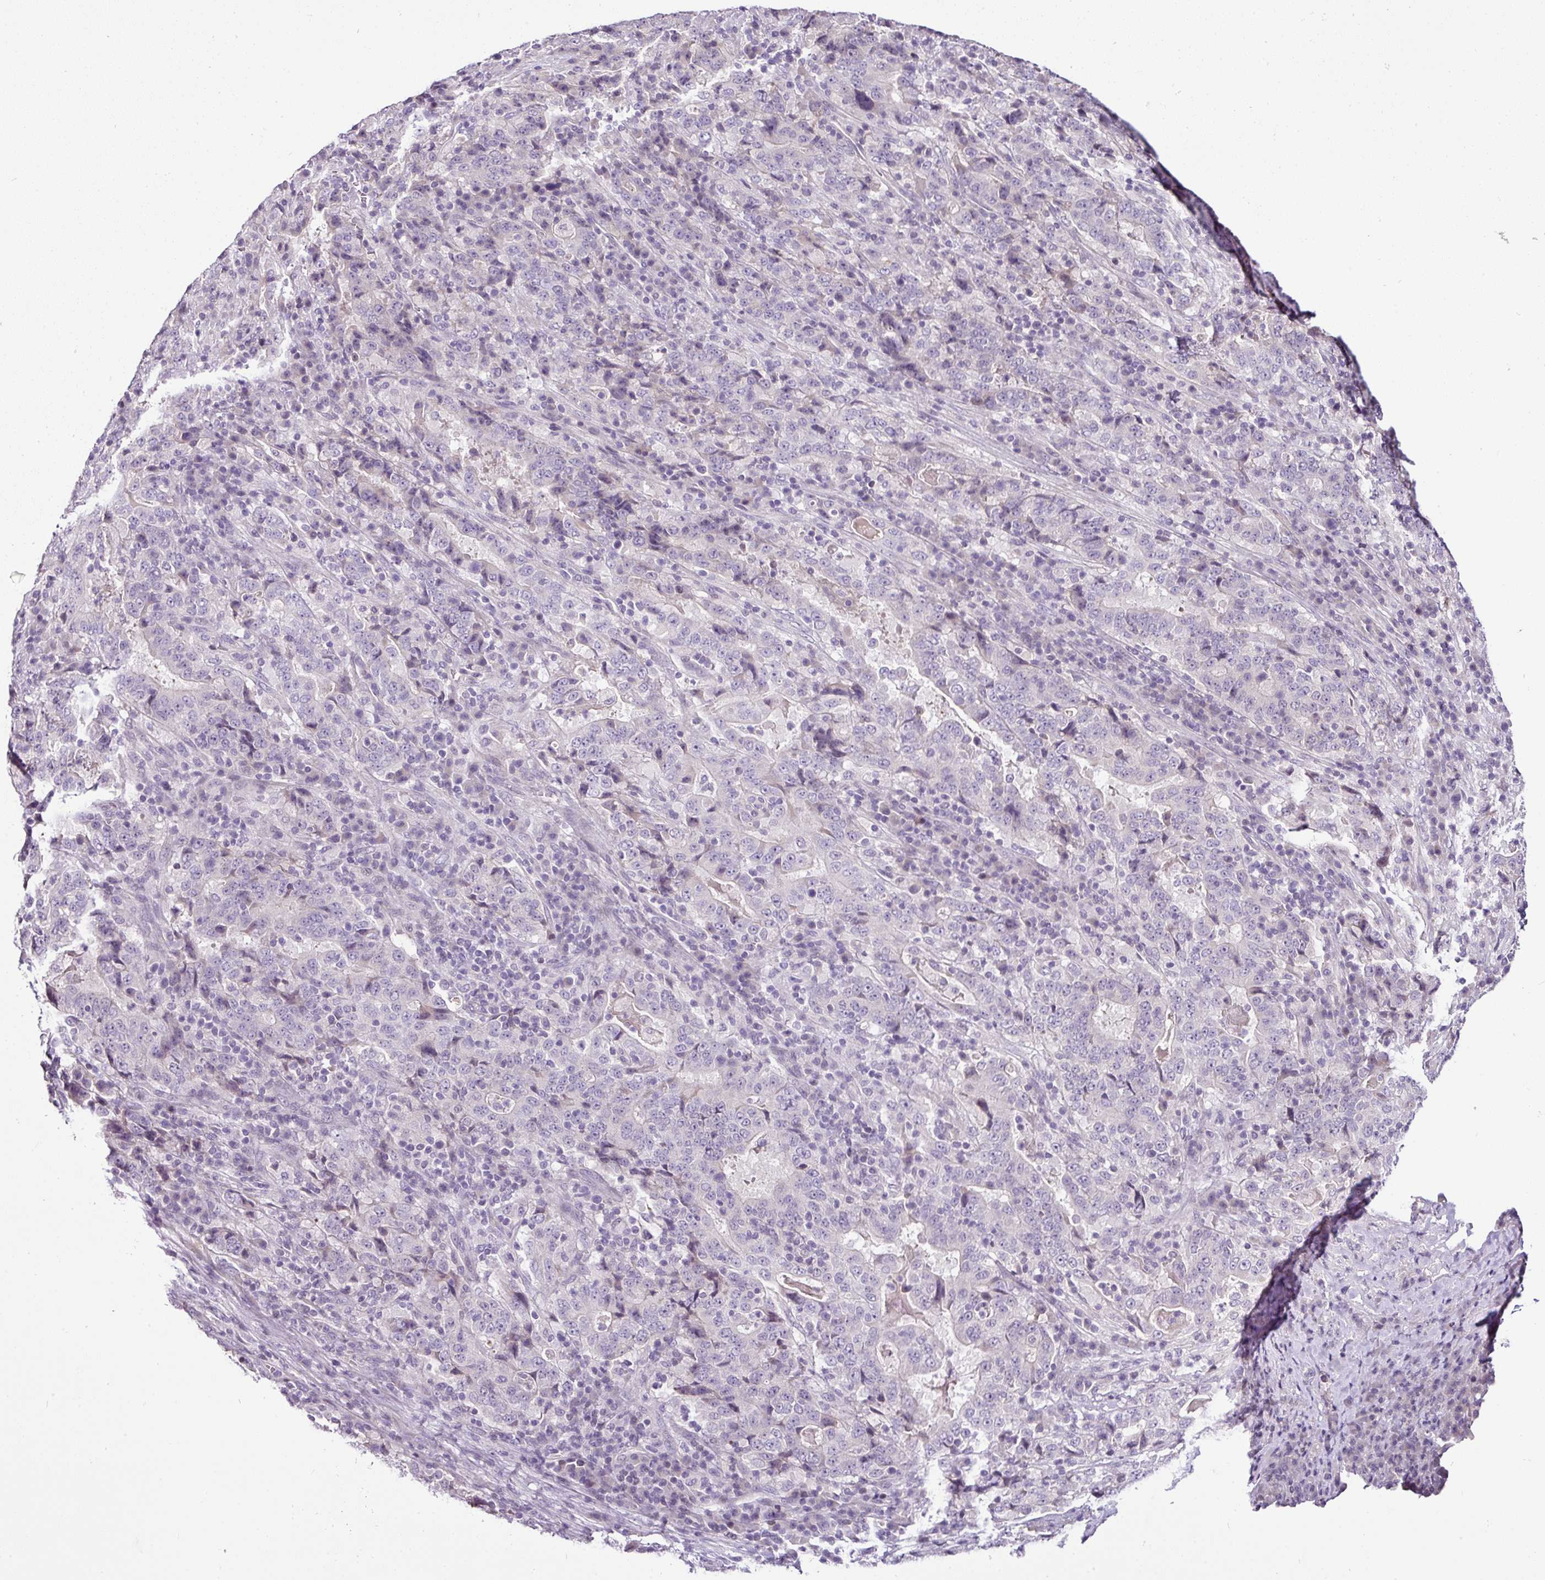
{"staining": {"intensity": "negative", "quantity": "none", "location": "none"}, "tissue": "stomach cancer", "cell_type": "Tumor cells", "image_type": "cancer", "snomed": [{"axis": "morphology", "description": "Normal tissue, NOS"}, {"axis": "morphology", "description": "Adenocarcinoma, NOS"}, {"axis": "topography", "description": "Stomach, upper"}, {"axis": "topography", "description": "Stomach"}], "caption": "High power microscopy photomicrograph of an immunohistochemistry photomicrograph of stomach cancer (adenocarcinoma), revealing no significant expression in tumor cells.", "gene": "TEX30", "patient": {"sex": "male", "age": 59}}